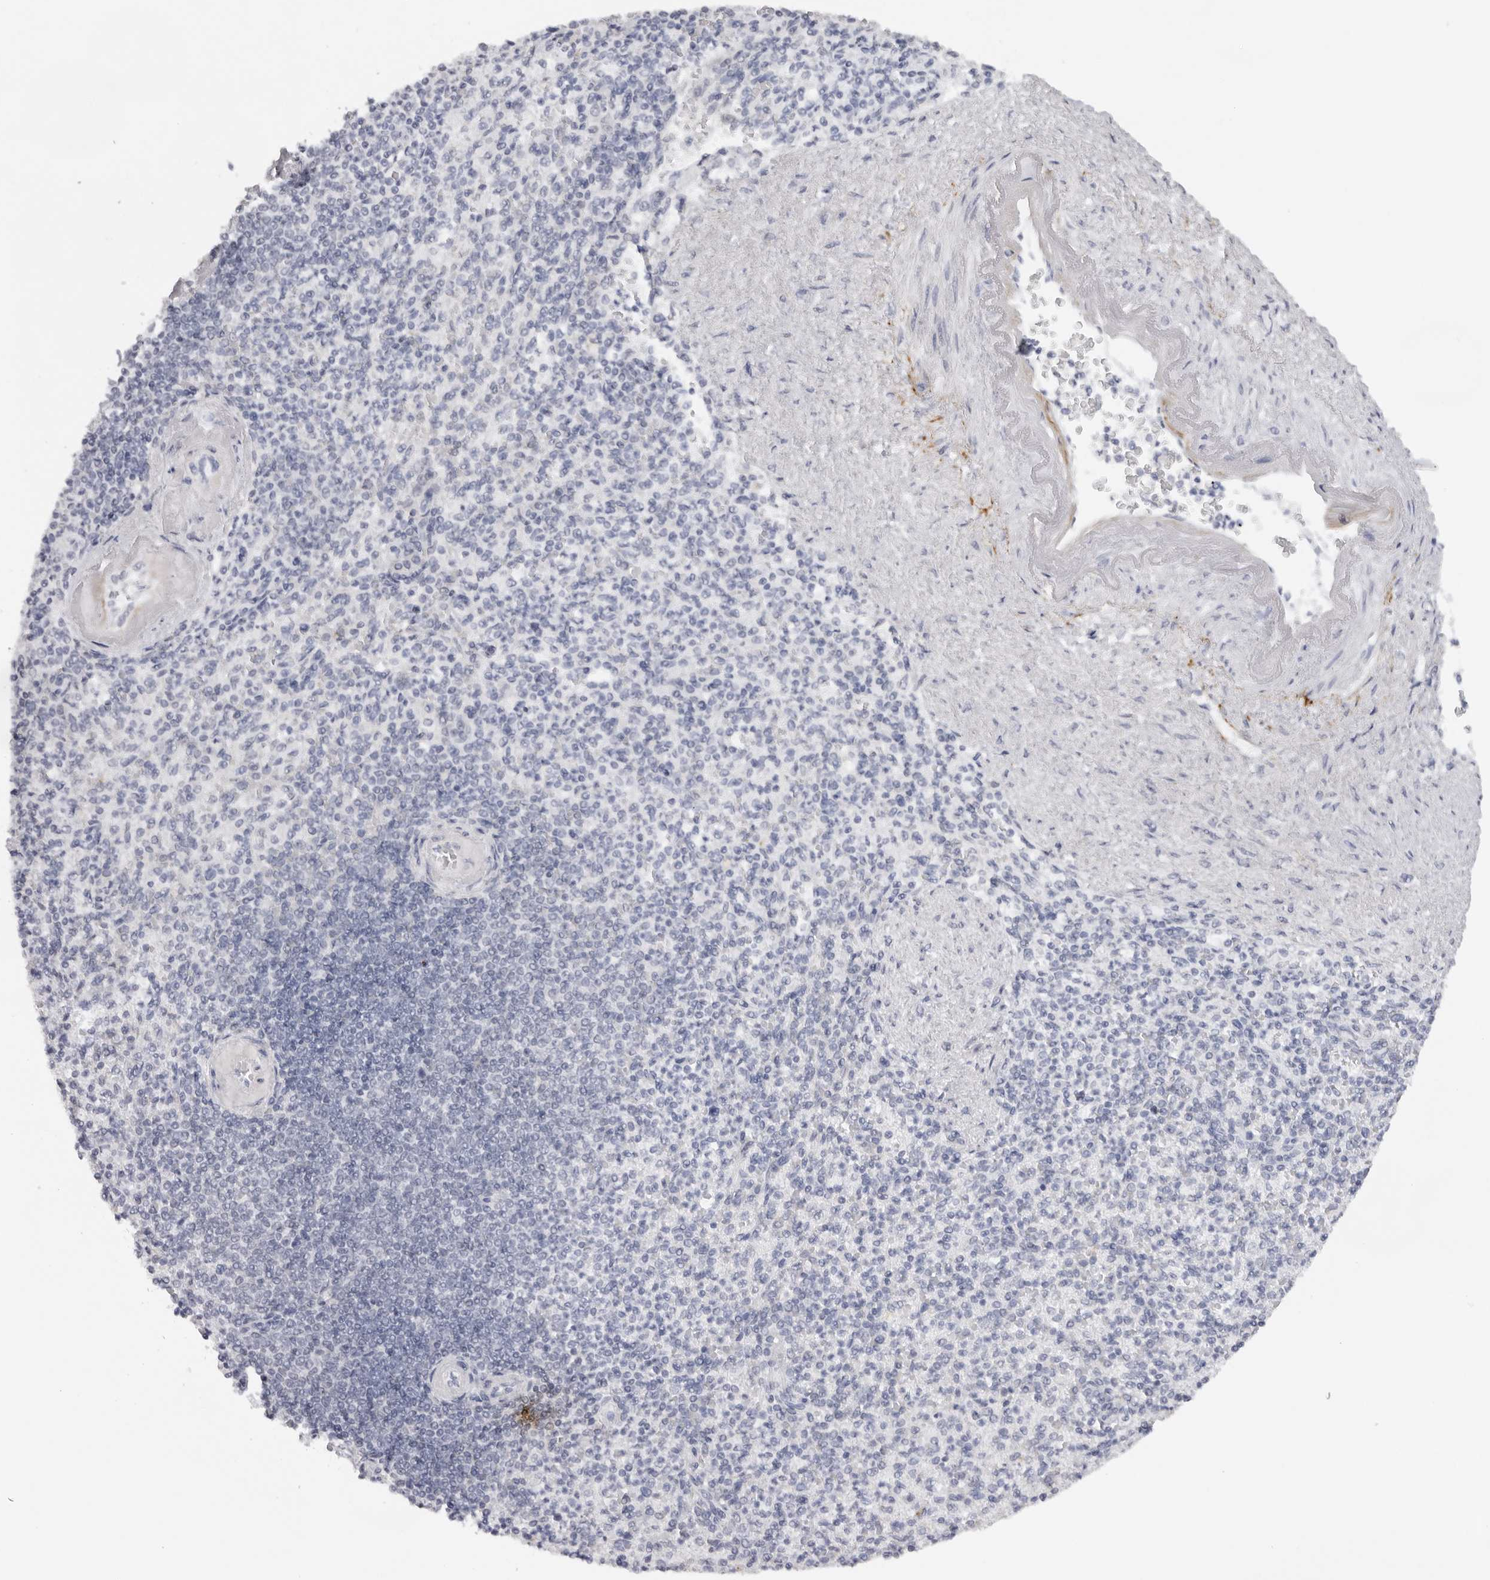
{"staining": {"intensity": "negative", "quantity": "none", "location": "none"}, "tissue": "spleen", "cell_type": "Cells in red pulp", "image_type": "normal", "snomed": [{"axis": "morphology", "description": "Normal tissue, NOS"}, {"axis": "topography", "description": "Spleen"}], "caption": "High power microscopy histopathology image of an immunohistochemistry histopathology image of normal spleen, revealing no significant expression in cells in red pulp.", "gene": "KLK12", "patient": {"sex": "female", "age": 74}}